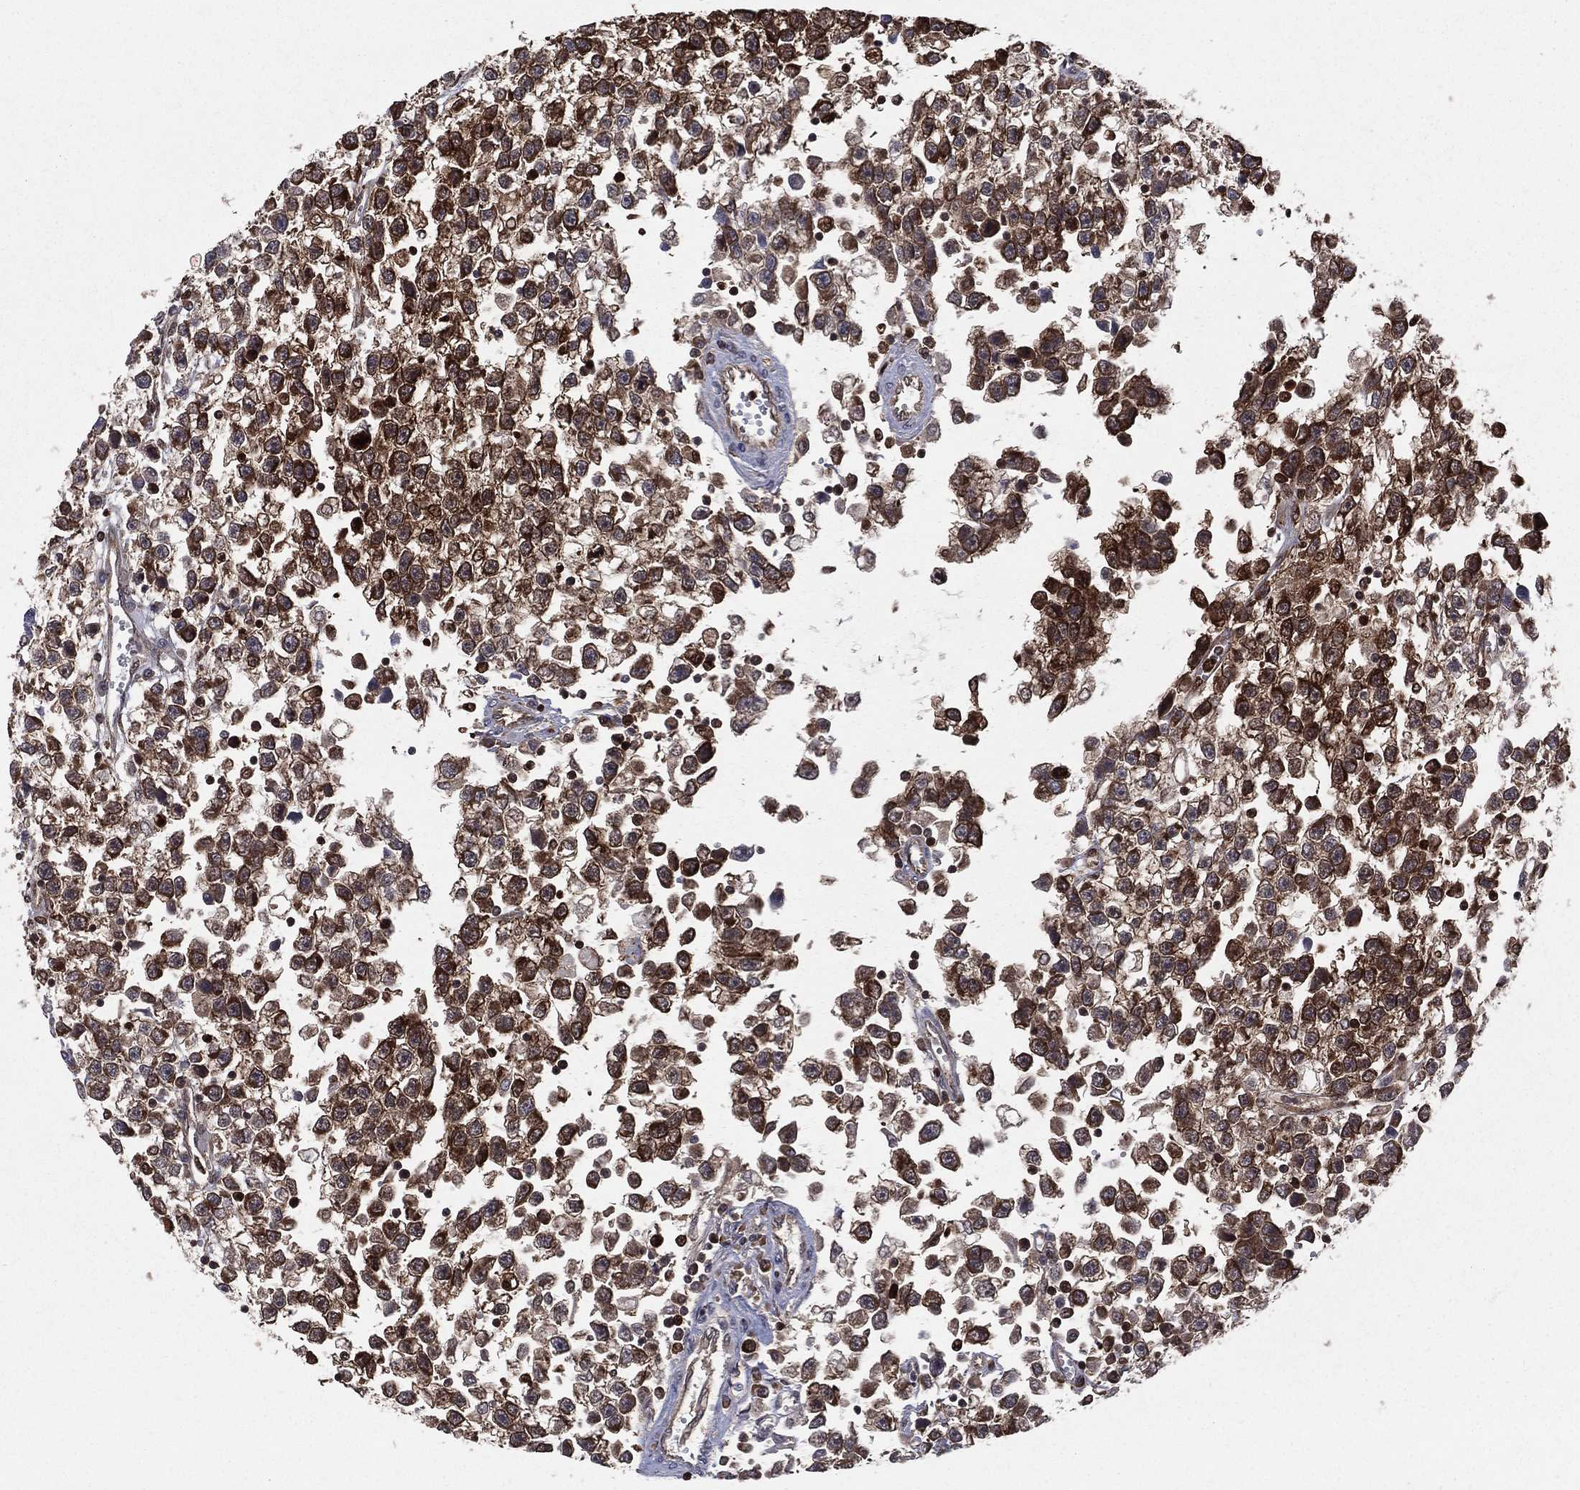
{"staining": {"intensity": "moderate", "quantity": "25%-75%", "location": "cytoplasmic/membranous"}, "tissue": "testis cancer", "cell_type": "Tumor cells", "image_type": "cancer", "snomed": [{"axis": "morphology", "description": "Seminoma, NOS"}, {"axis": "topography", "description": "Testis"}], "caption": "The immunohistochemical stain highlights moderate cytoplasmic/membranous staining in tumor cells of testis seminoma tissue. (DAB = brown stain, brightfield microscopy at high magnification).", "gene": "ENO1", "patient": {"sex": "male", "age": 34}}